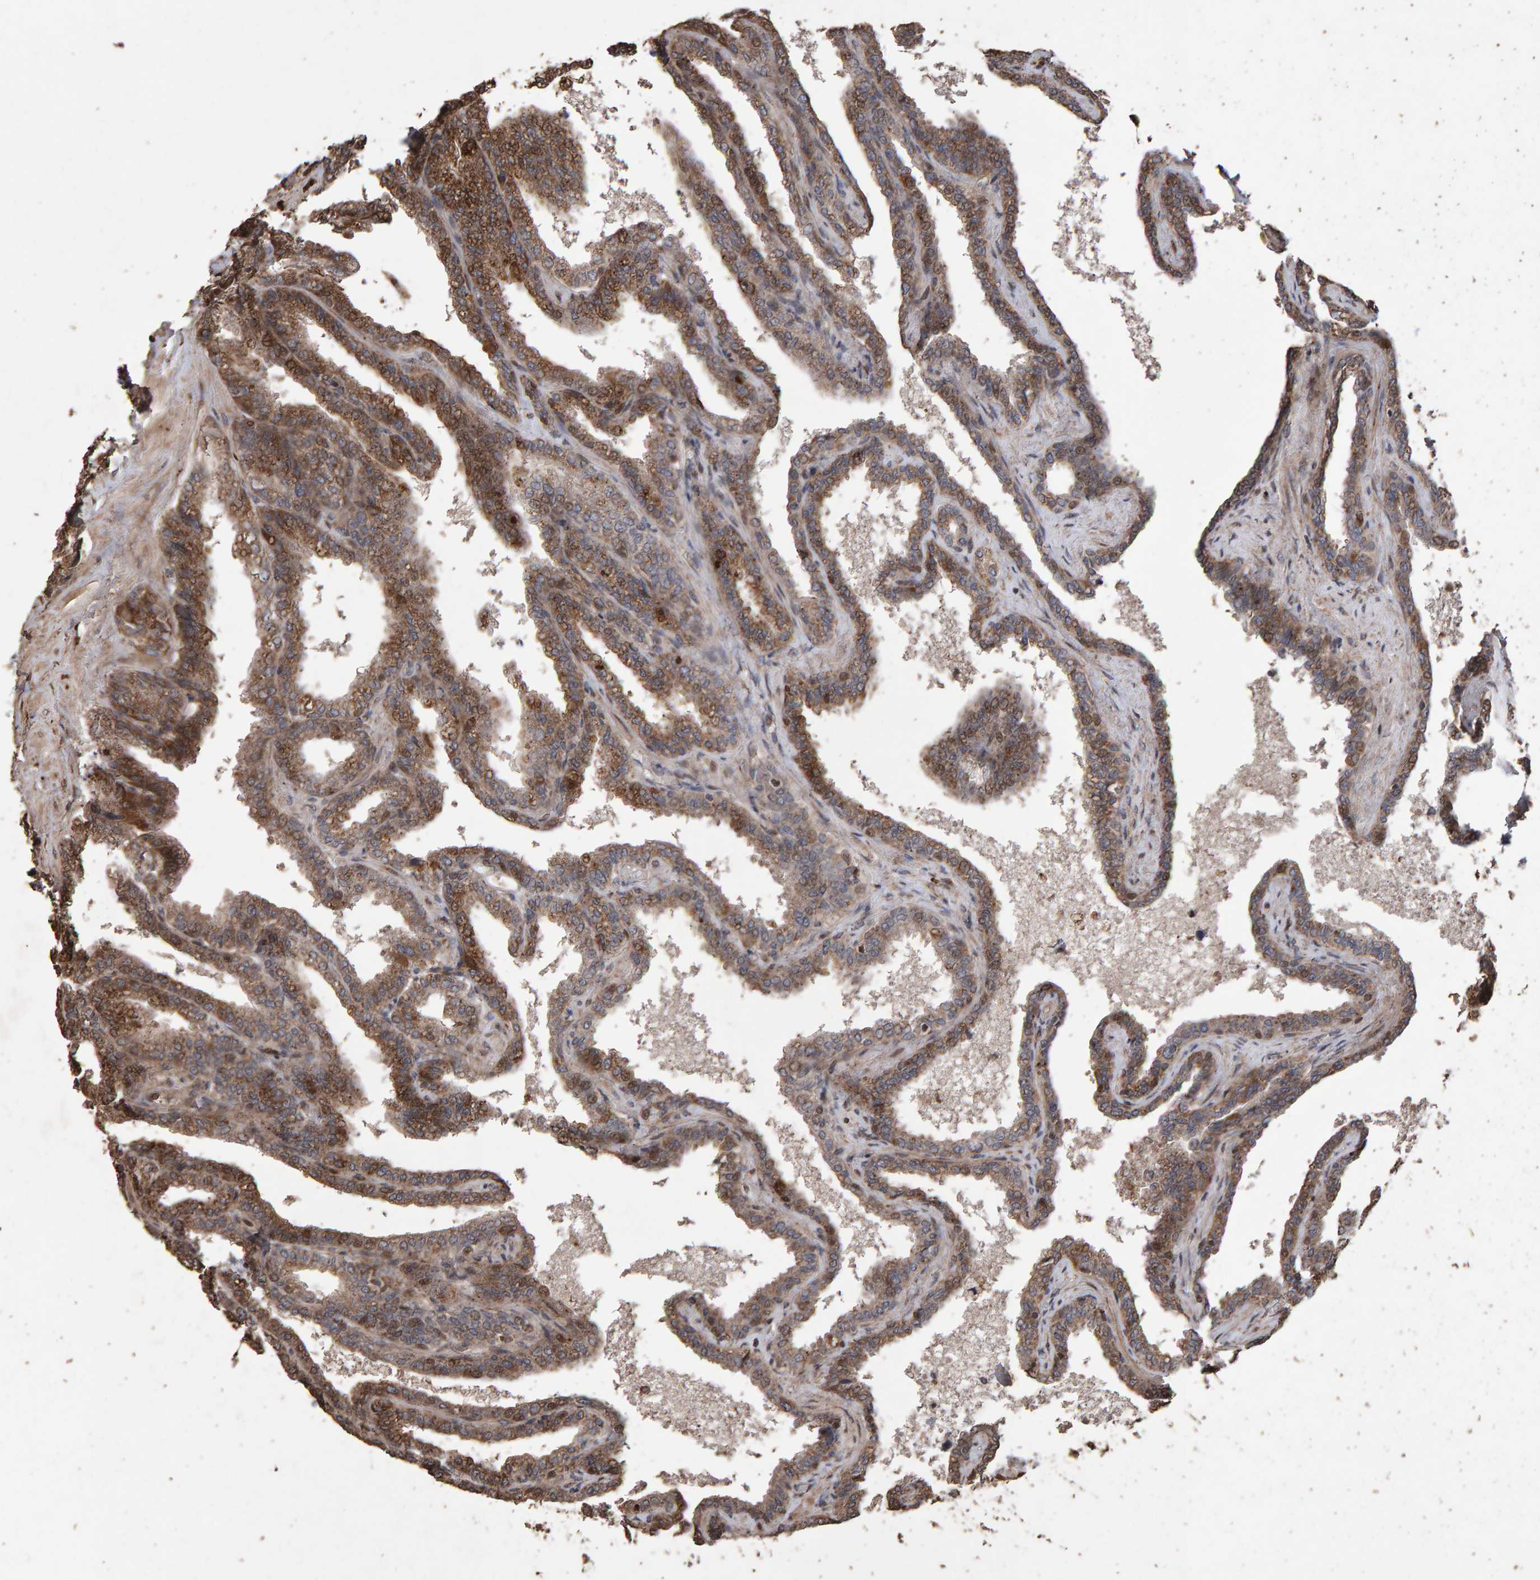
{"staining": {"intensity": "moderate", "quantity": ">75%", "location": "cytoplasmic/membranous"}, "tissue": "seminal vesicle", "cell_type": "Glandular cells", "image_type": "normal", "snomed": [{"axis": "morphology", "description": "Normal tissue, NOS"}, {"axis": "topography", "description": "Seminal veicle"}], "caption": "IHC (DAB (3,3'-diaminobenzidine)) staining of normal seminal vesicle exhibits moderate cytoplasmic/membranous protein expression in approximately >75% of glandular cells. The protein of interest is shown in brown color, while the nuclei are stained blue.", "gene": "OSBP2", "patient": {"sex": "male", "age": 46}}